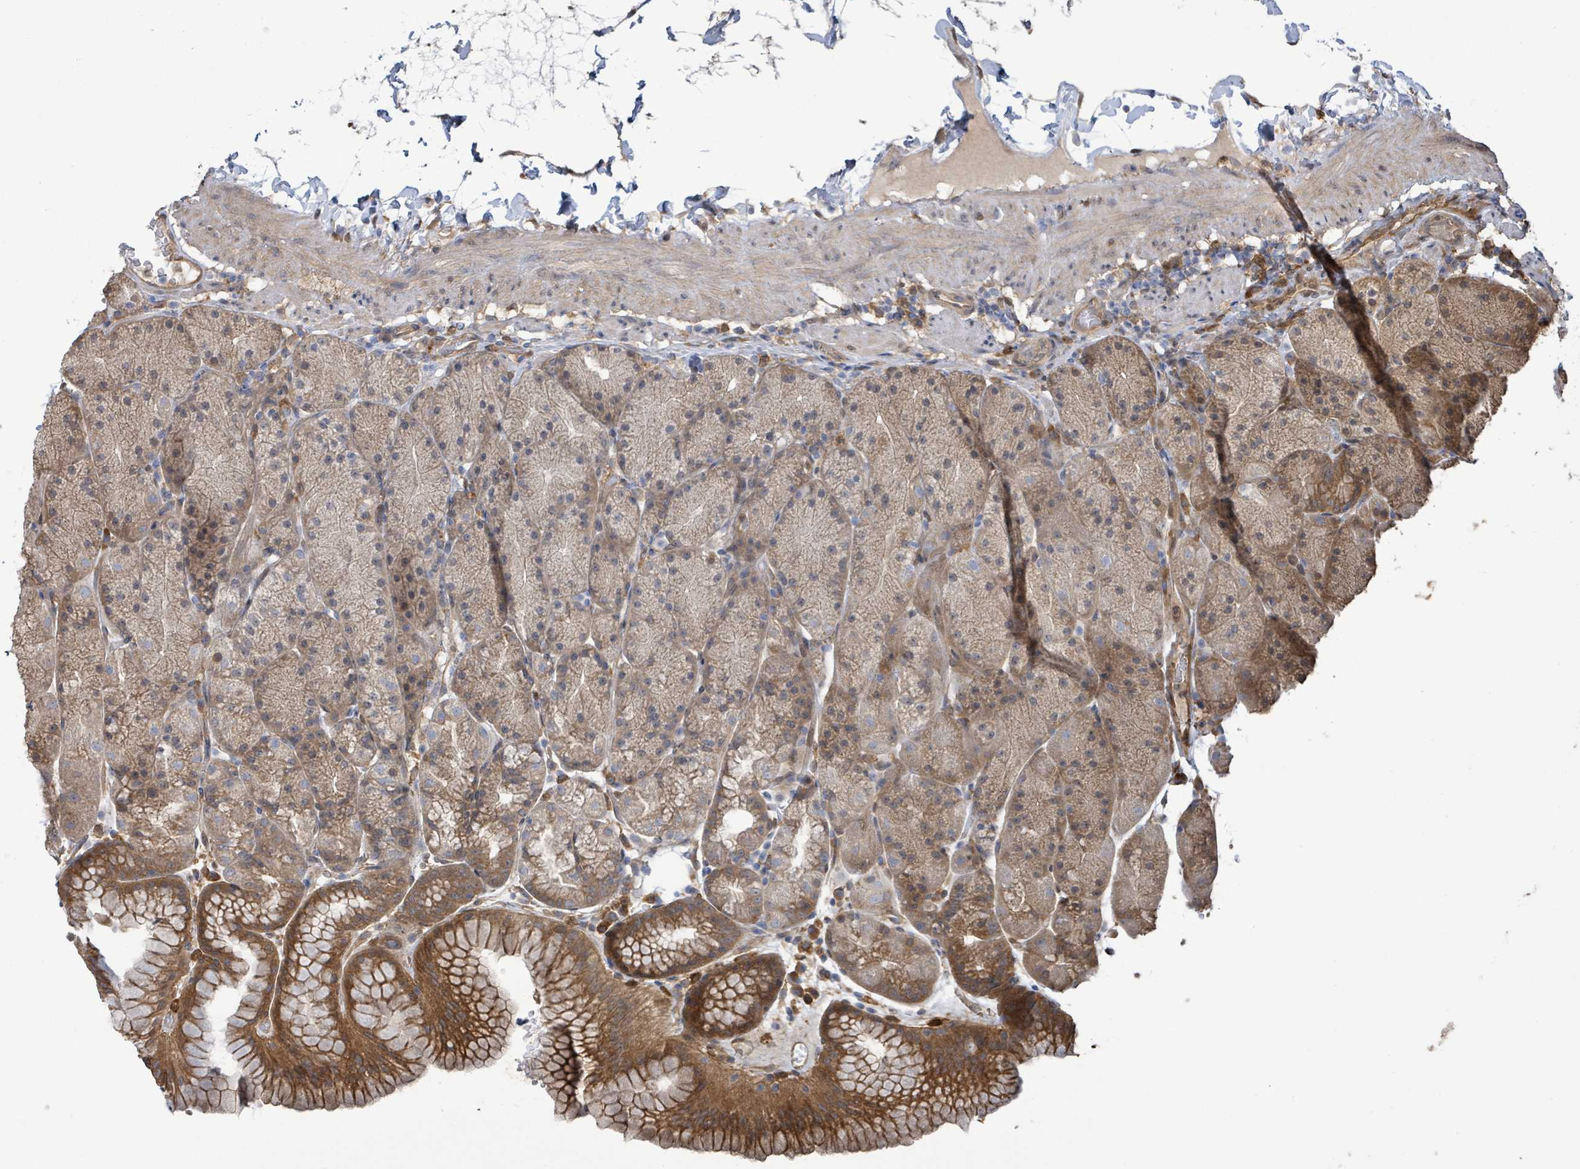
{"staining": {"intensity": "moderate", "quantity": "25%-75%", "location": "cytoplasmic/membranous"}, "tissue": "stomach", "cell_type": "Glandular cells", "image_type": "normal", "snomed": [{"axis": "morphology", "description": "Normal tissue, NOS"}, {"axis": "topography", "description": "Stomach, upper"}, {"axis": "topography", "description": "Stomach, lower"}], "caption": "Stomach stained for a protein reveals moderate cytoplasmic/membranous positivity in glandular cells. The protein of interest is stained brown, and the nuclei are stained in blue (DAB (3,3'-diaminobenzidine) IHC with brightfield microscopy, high magnification).", "gene": "ARPIN", "patient": {"sex": "male", "age": 67}}